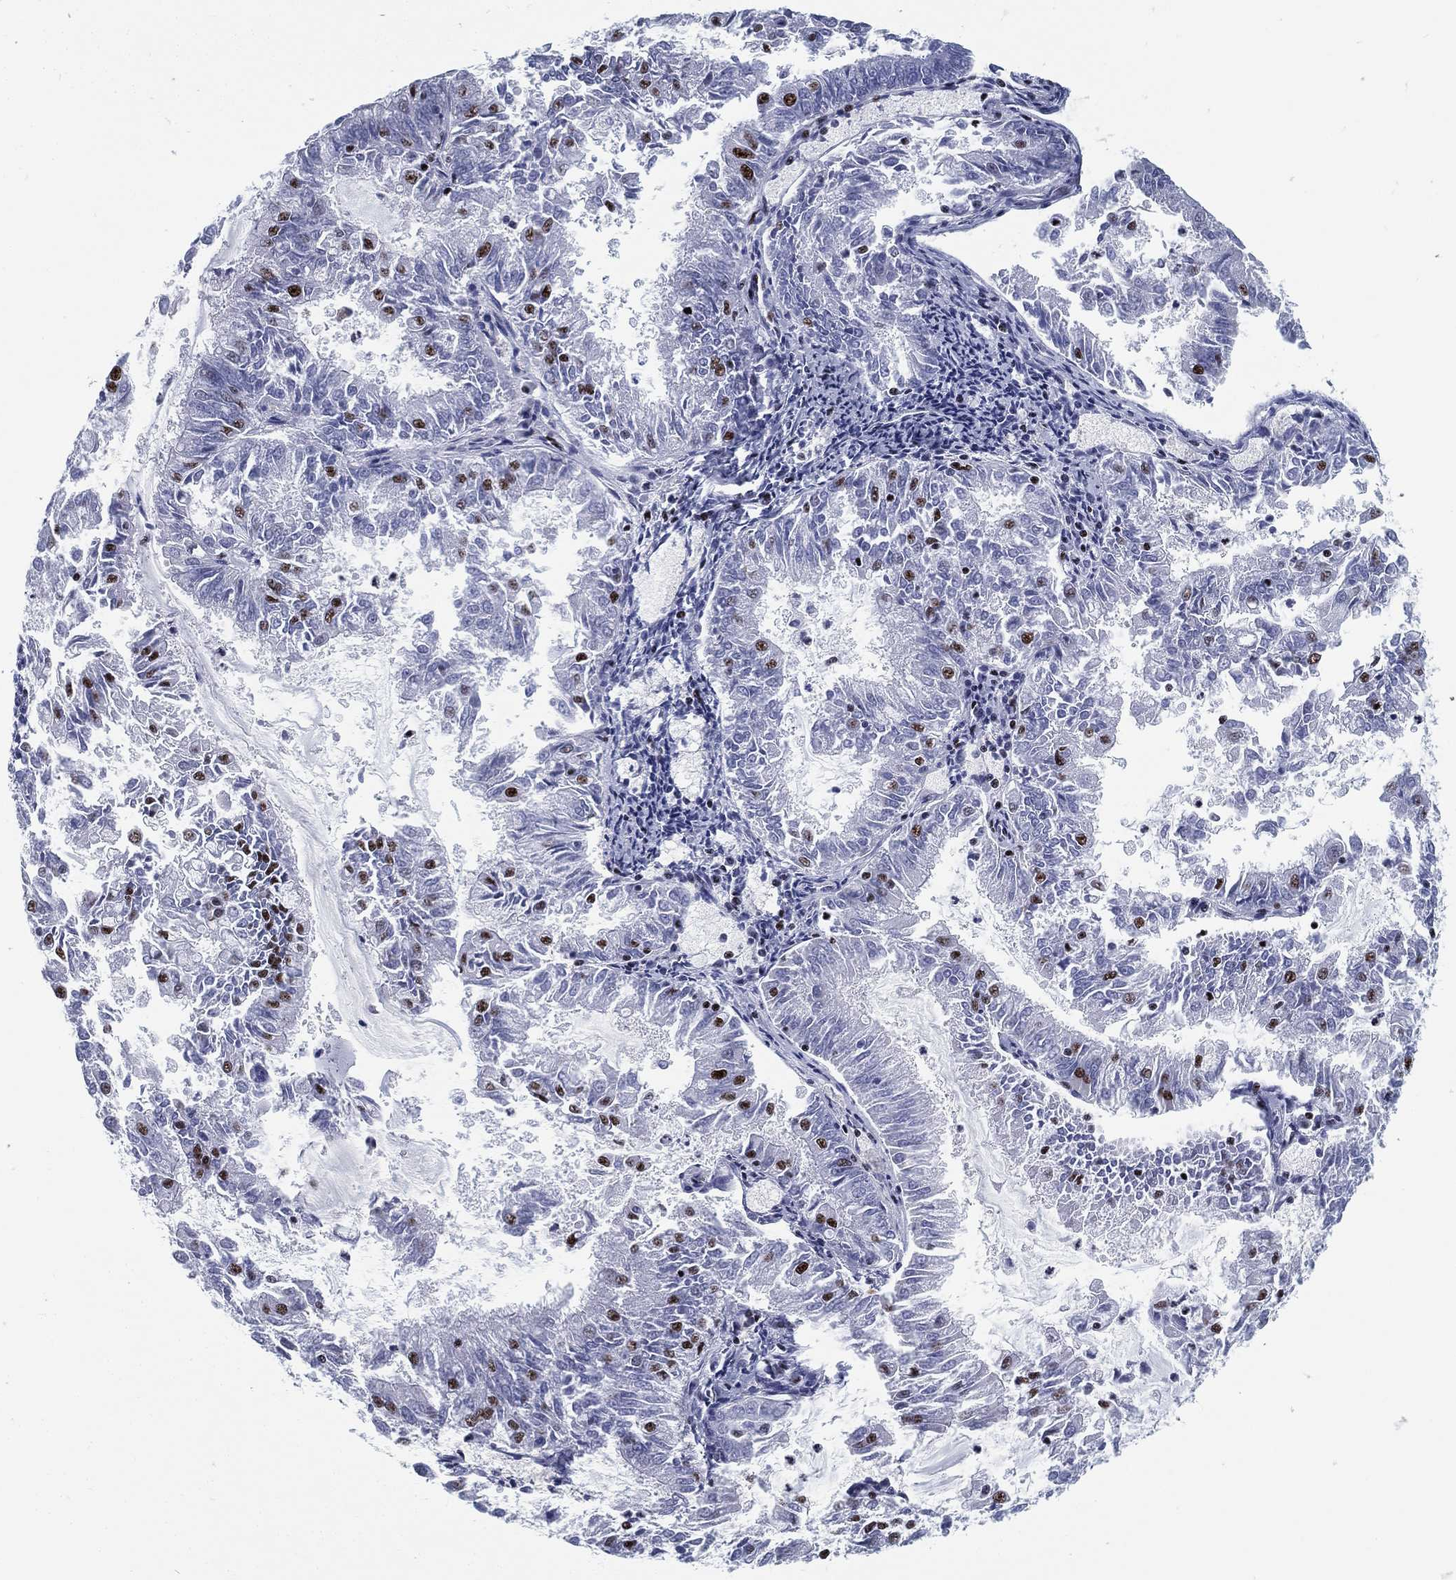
{"staining": {"intensity": "strong", "quantity": "<25%", "location": "nuclear"}, "tissue": "endometrial cancer", "cell_type": "Tumor cells", "image_type": "cancer", "snomed": [{"axis": "morphology", "description": "Adenocarcinoma, NOS"}, {"axis": "topography", "description": "Endometrium"}], "caption": "A medium amount of strong nuclear staining is seen in about <25% of tumor cells in adenocarcinoma (endometrial) tissue. The staining was performed using DAB, with brown indicating positive protein expression. Nuclei are stained blue with hematoxylin.", "gene": "CYB561D2", "patient": {"sex": "female", "age": 57}}